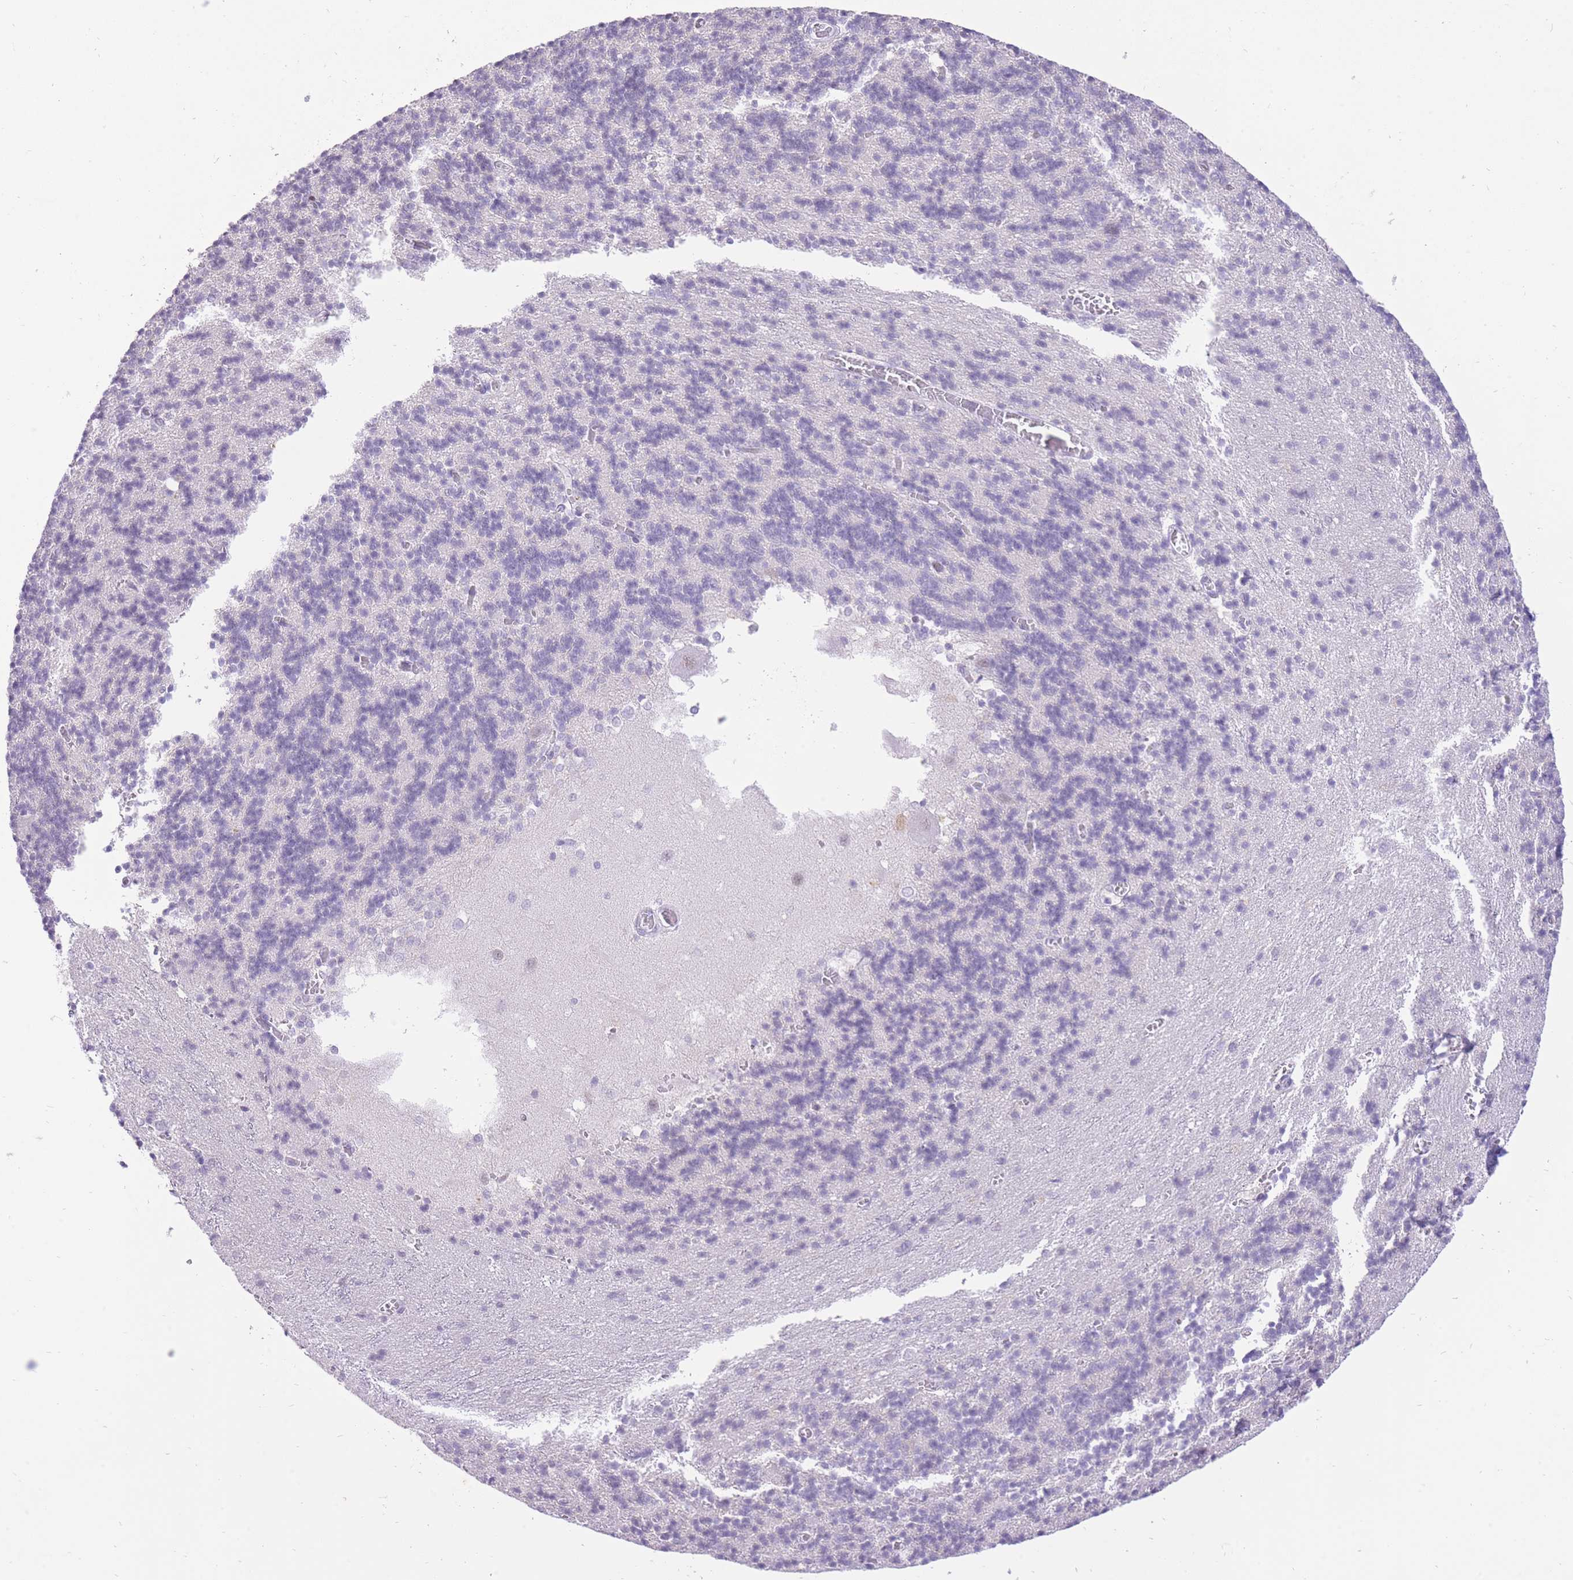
{"staining": {"intensity": "negative", "quantity": "none", "location": "none"}, "tissue": "cerebellum", "cell_type": "Cells in granular layer", "image_type": "normal", "snomed": [{"axis": "morphology", "description": "Normal tissue, NOS"}, {"axis": "topography", "description": "Cerebellum"}], "caption": "Cells in granular layer are negative for protein expression in unremarkable human cerebellum. (Immunohistochemistry (ihc), brightfield microscopy, high magnification).", "gene": "MEIS3", "patient": {"sex": "male", "age": 37}}